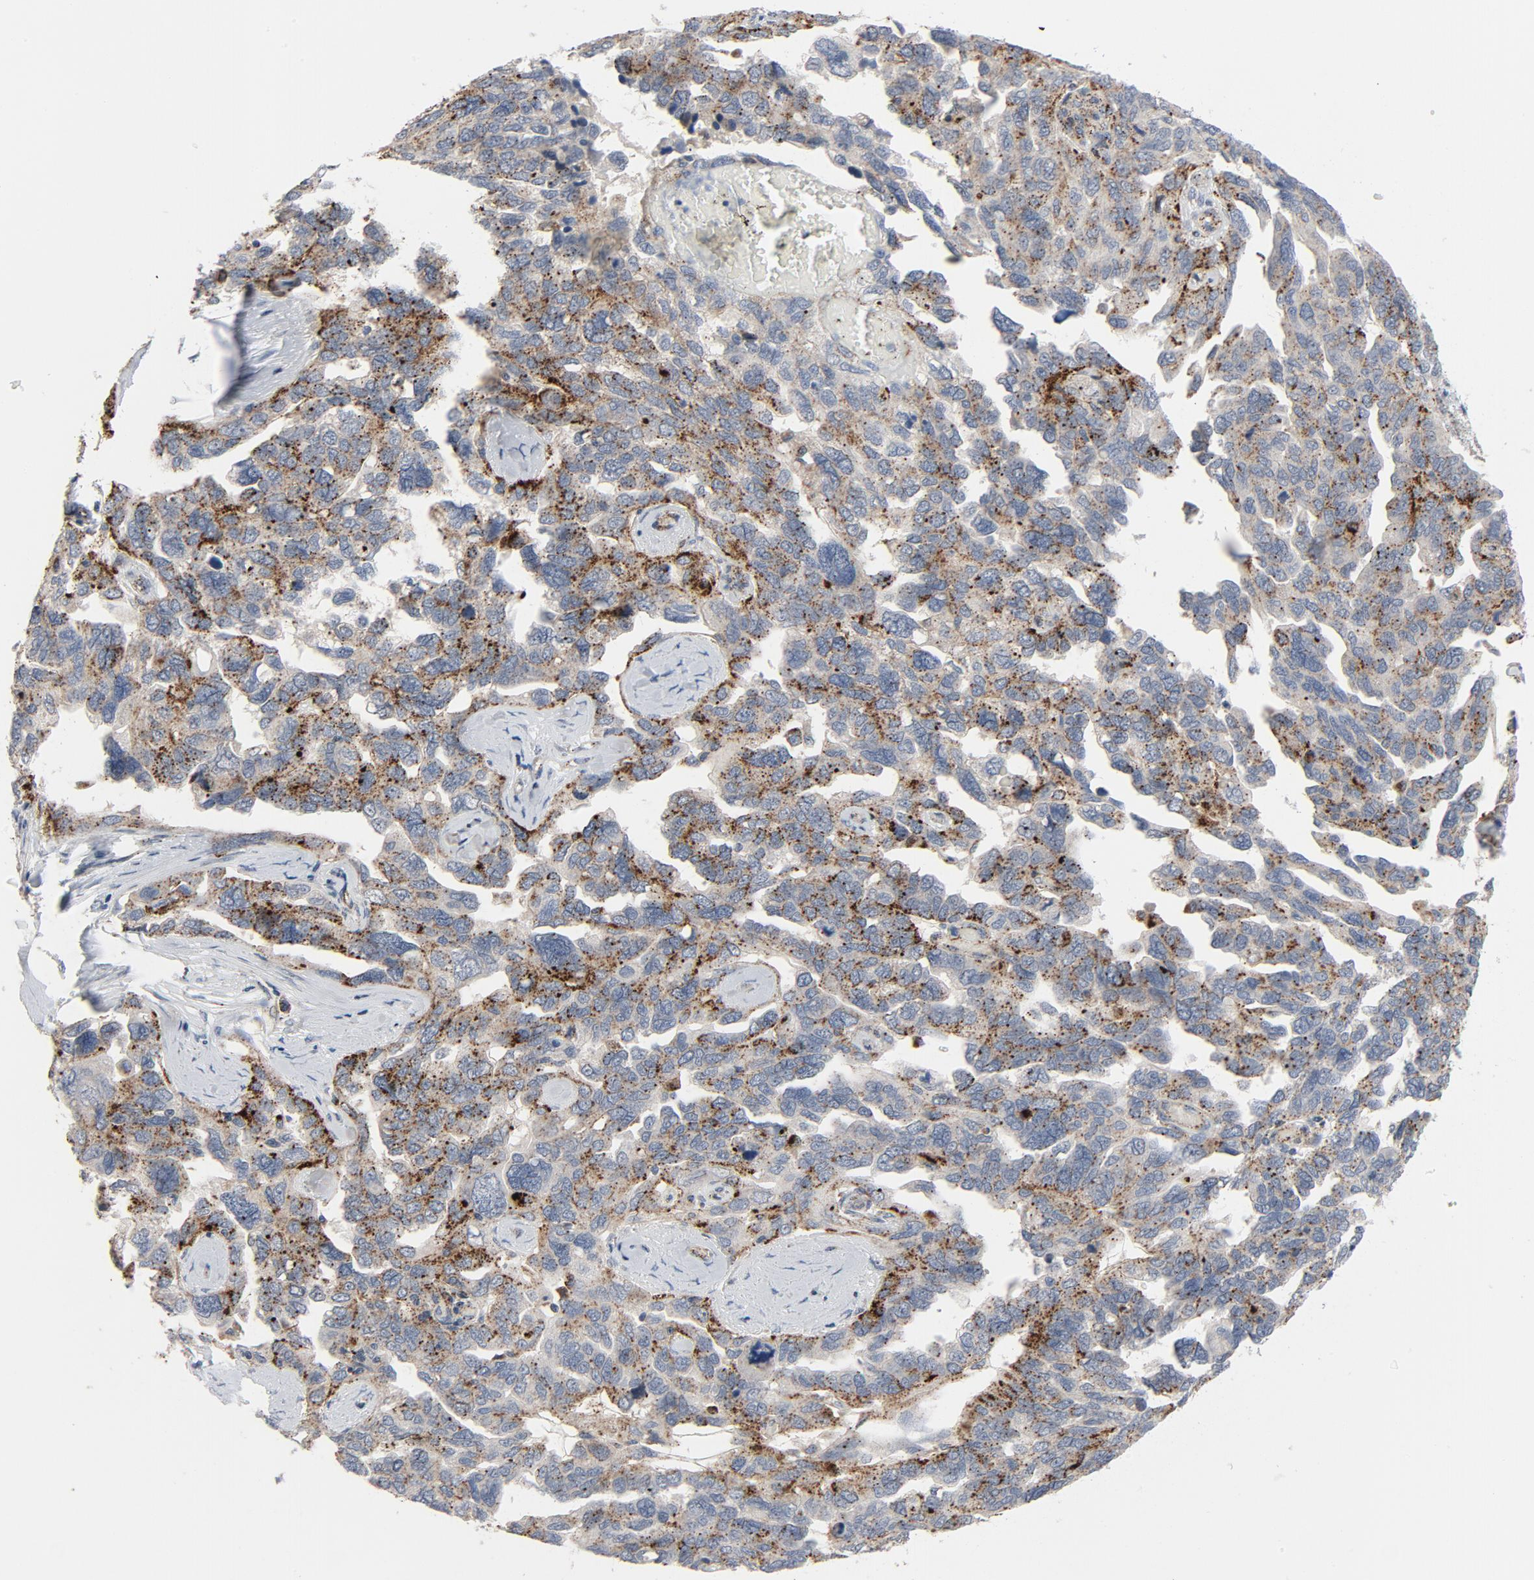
{"staining": {"intensity": "strong", "quantity": ">75%", "location": "cytoplasmic/membranous"}, "tissue": "ovarian cancer", "cell_type": "Tumor cells", "image_type": "cancer", "snomed": [{"axis": "morphology", "description": "Normal tissue, NOS"}, {"axis": "morphology", "description": "Cystadenocarcinoma, serous, NOS"}, {"axis": "topography", "description": "Ovary"}], "caption": "DAB (3,3'-diaminobenzidine) immunohistochemical staining of human ovarian serous cystadenocarcinoma reveals strong cytoplasmic/membranous protein staining in approximately >75% of tumor cells.", "gene": "AKT2", "patient": {"sex": "female", "age": 62}}